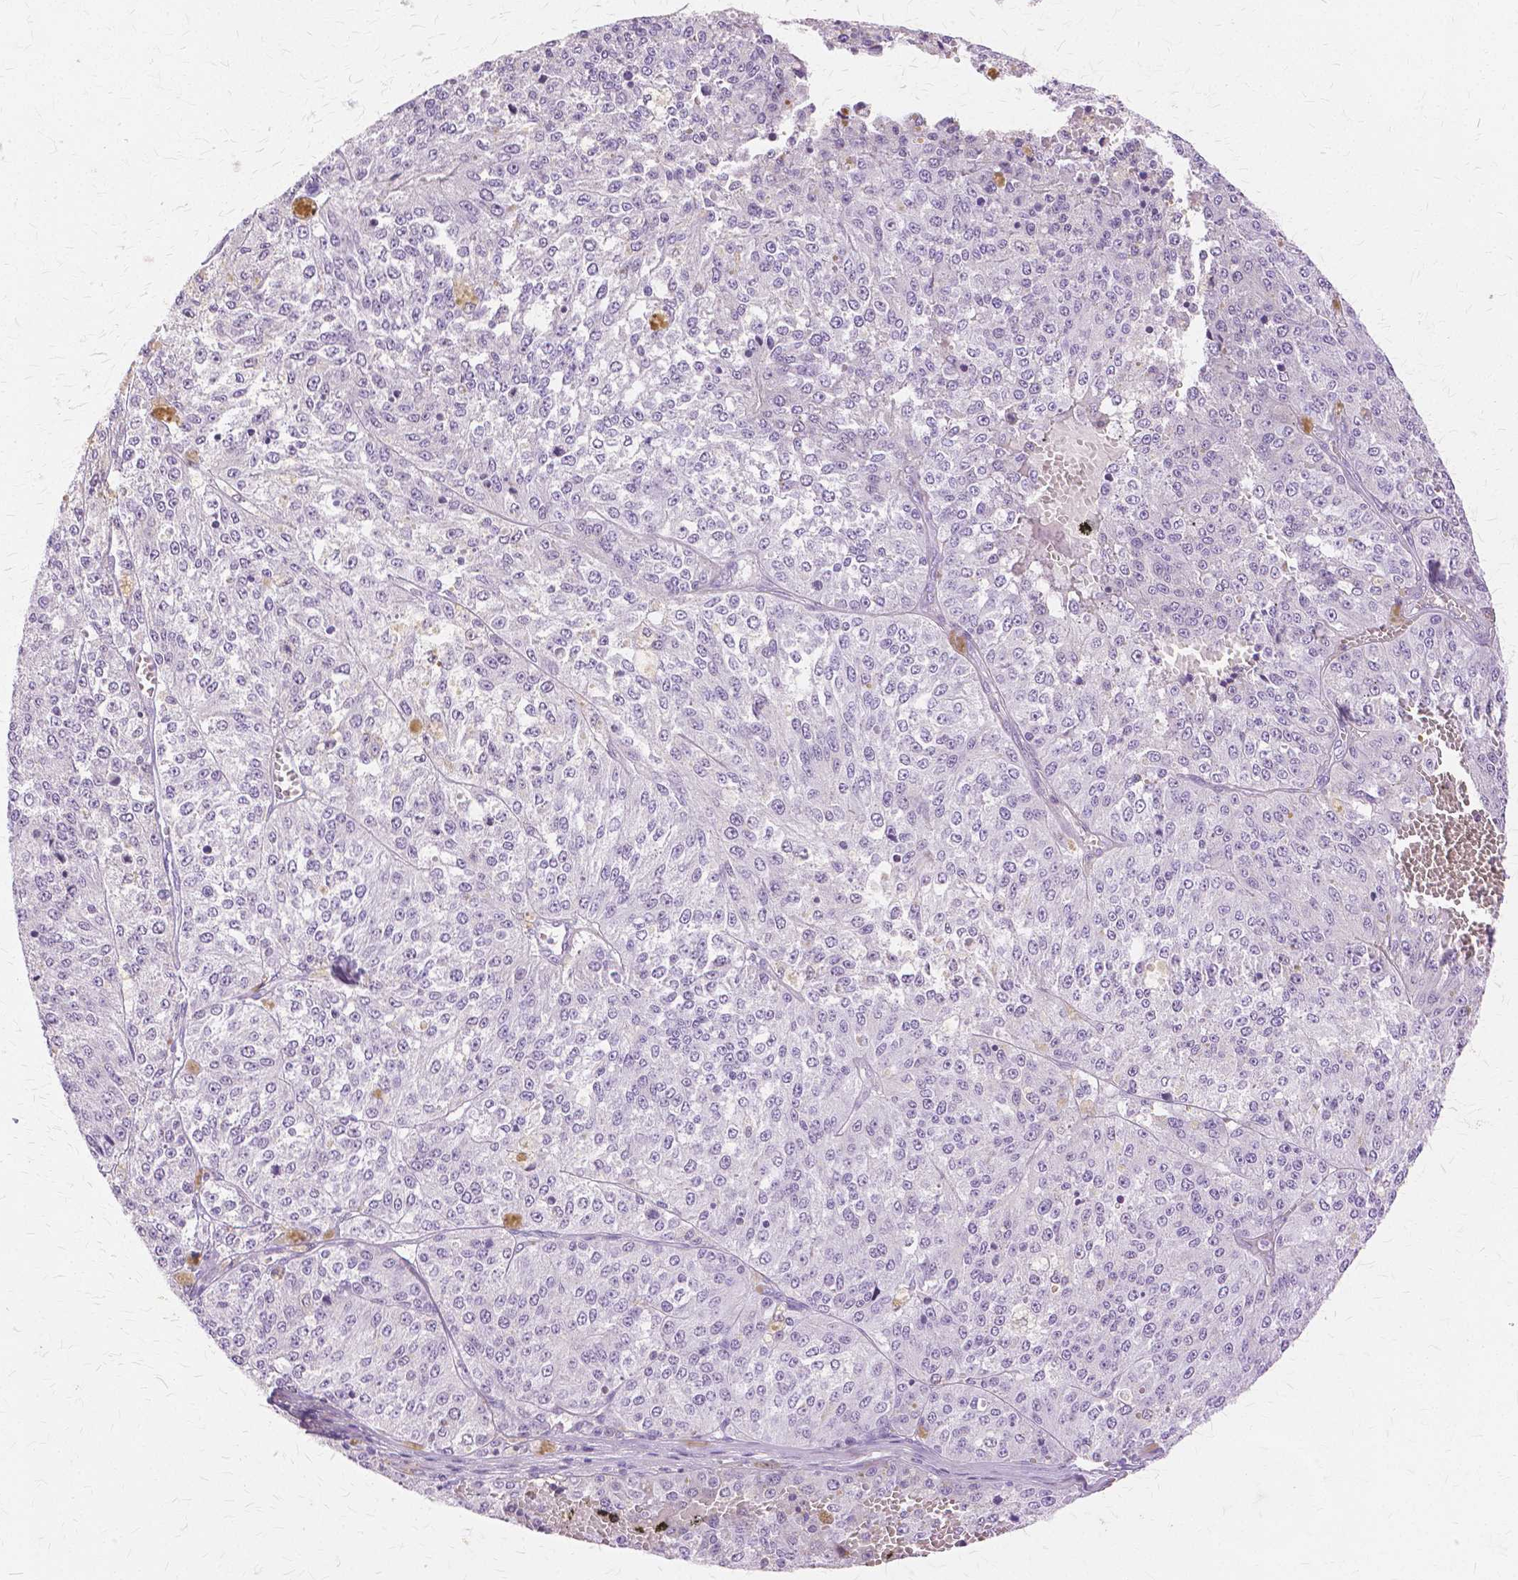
{"staining": {"intensity": "negative", "quantity": "none", "location": "none"}, "tissue": "melanoma", "cell_type": "Tumor cells", "image_type": "cancer", "snomed": [{"axis": "morphology", "description": "Malignant melanoma, Metastatic site"}, {"axis": "topography", "description": "Lymph node"}], "caption": "Tumor cells show no significant protein positivity in melanoma.", "gene": "TGM1", "patient": {"sex": "female", "age": 64}}